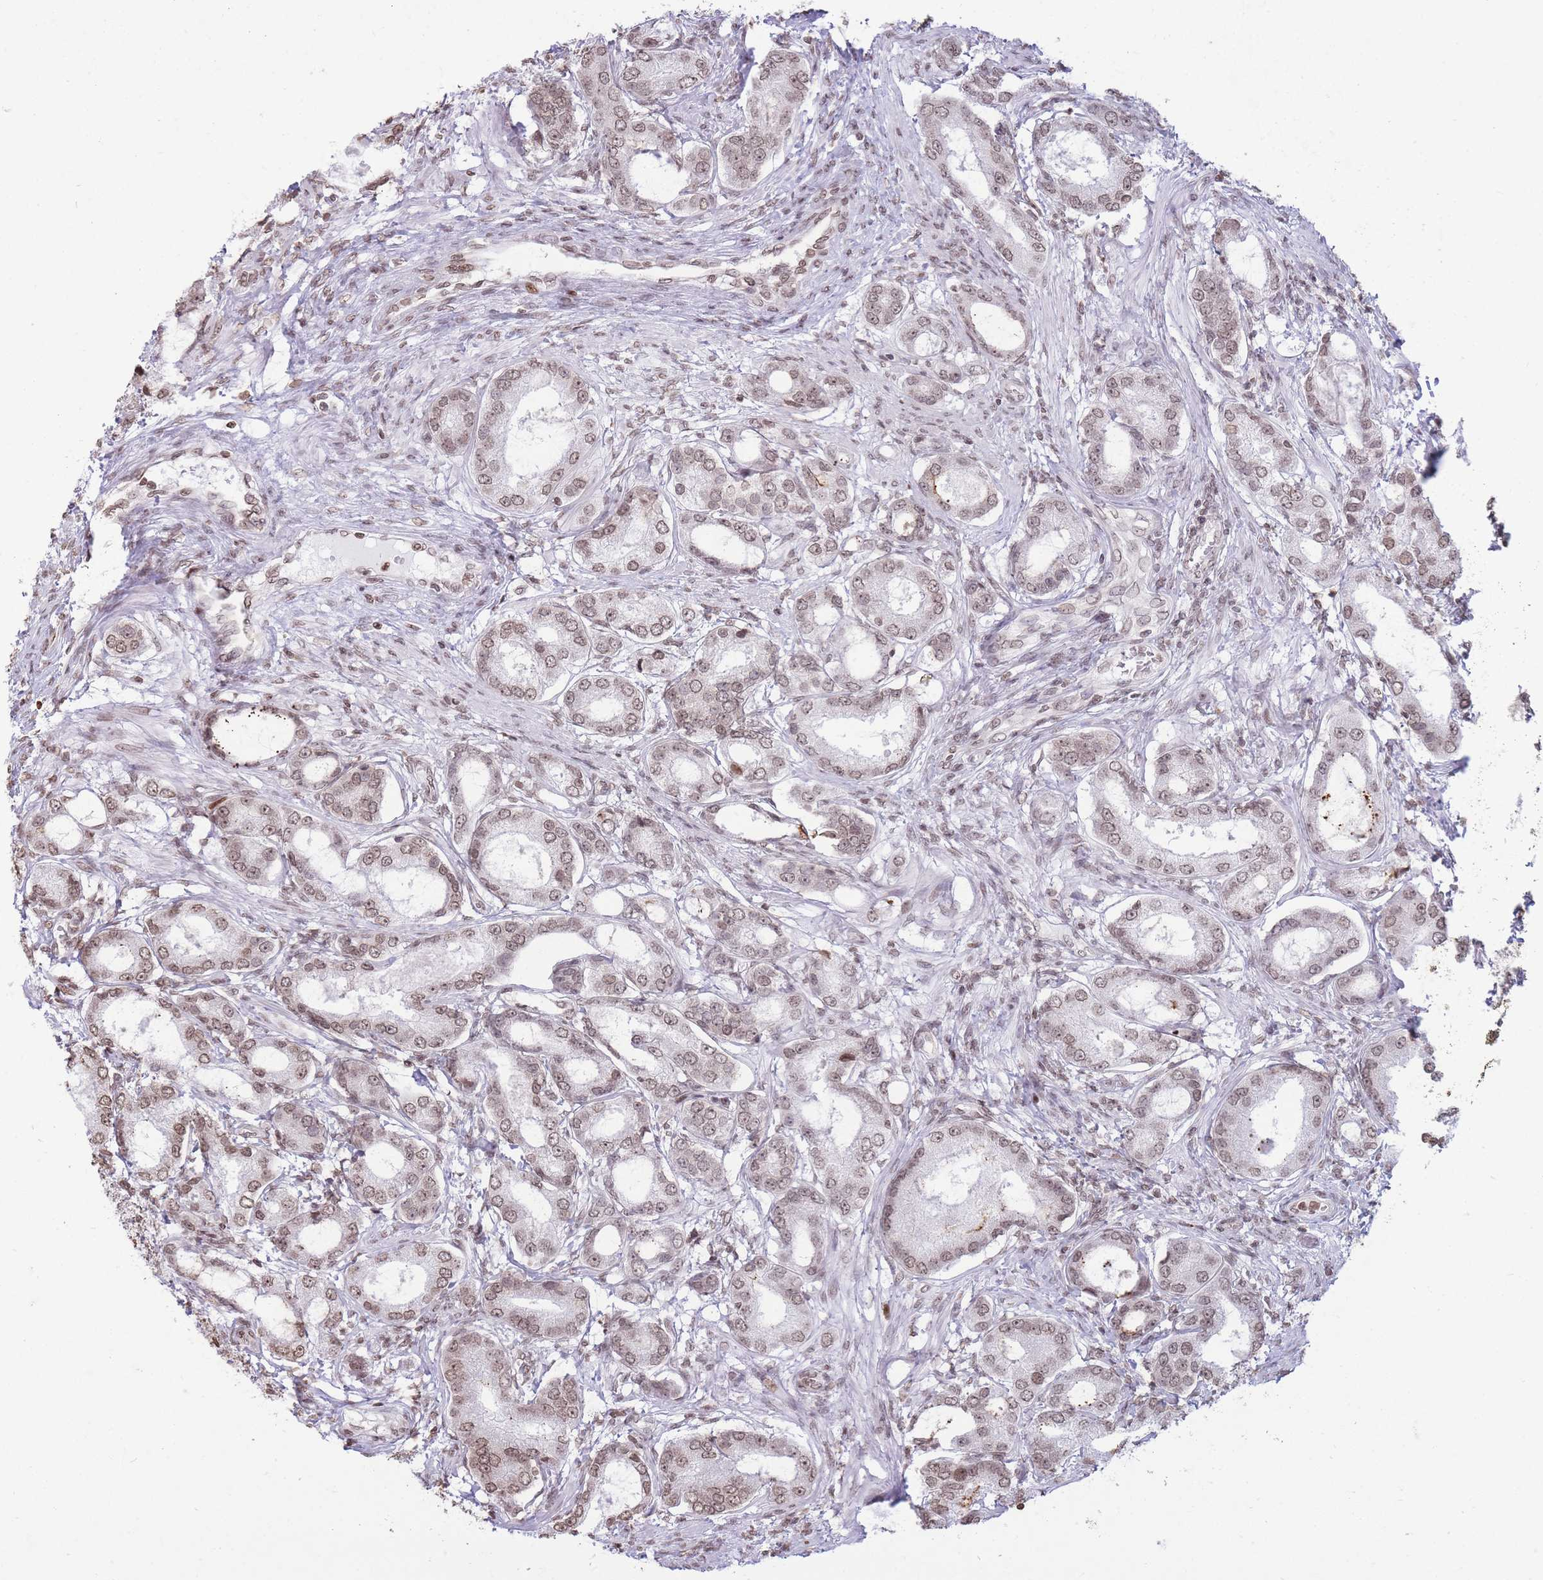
{"staining": {"intensity": "moderate", "quantity": ">75%", "location": "nuclear"}, "tissue": "prostate cancer", "cell_type": "Tumor cells", "image_type": "cancer", "snomed": [{"axis": "morphology", "description": "Adenocarcinoma, High grade"}, {"axis": "topography", "description": "Prostate"}], "caption": "Immunohistochemistry histopathology image of human prostate cancer stained for a protein (brown), which displays medium levels of moderate nuclear expression in about >75% of tumor cells.", "gene": "SHISAL1", "patient": {"sex": "male", "age": 69}}